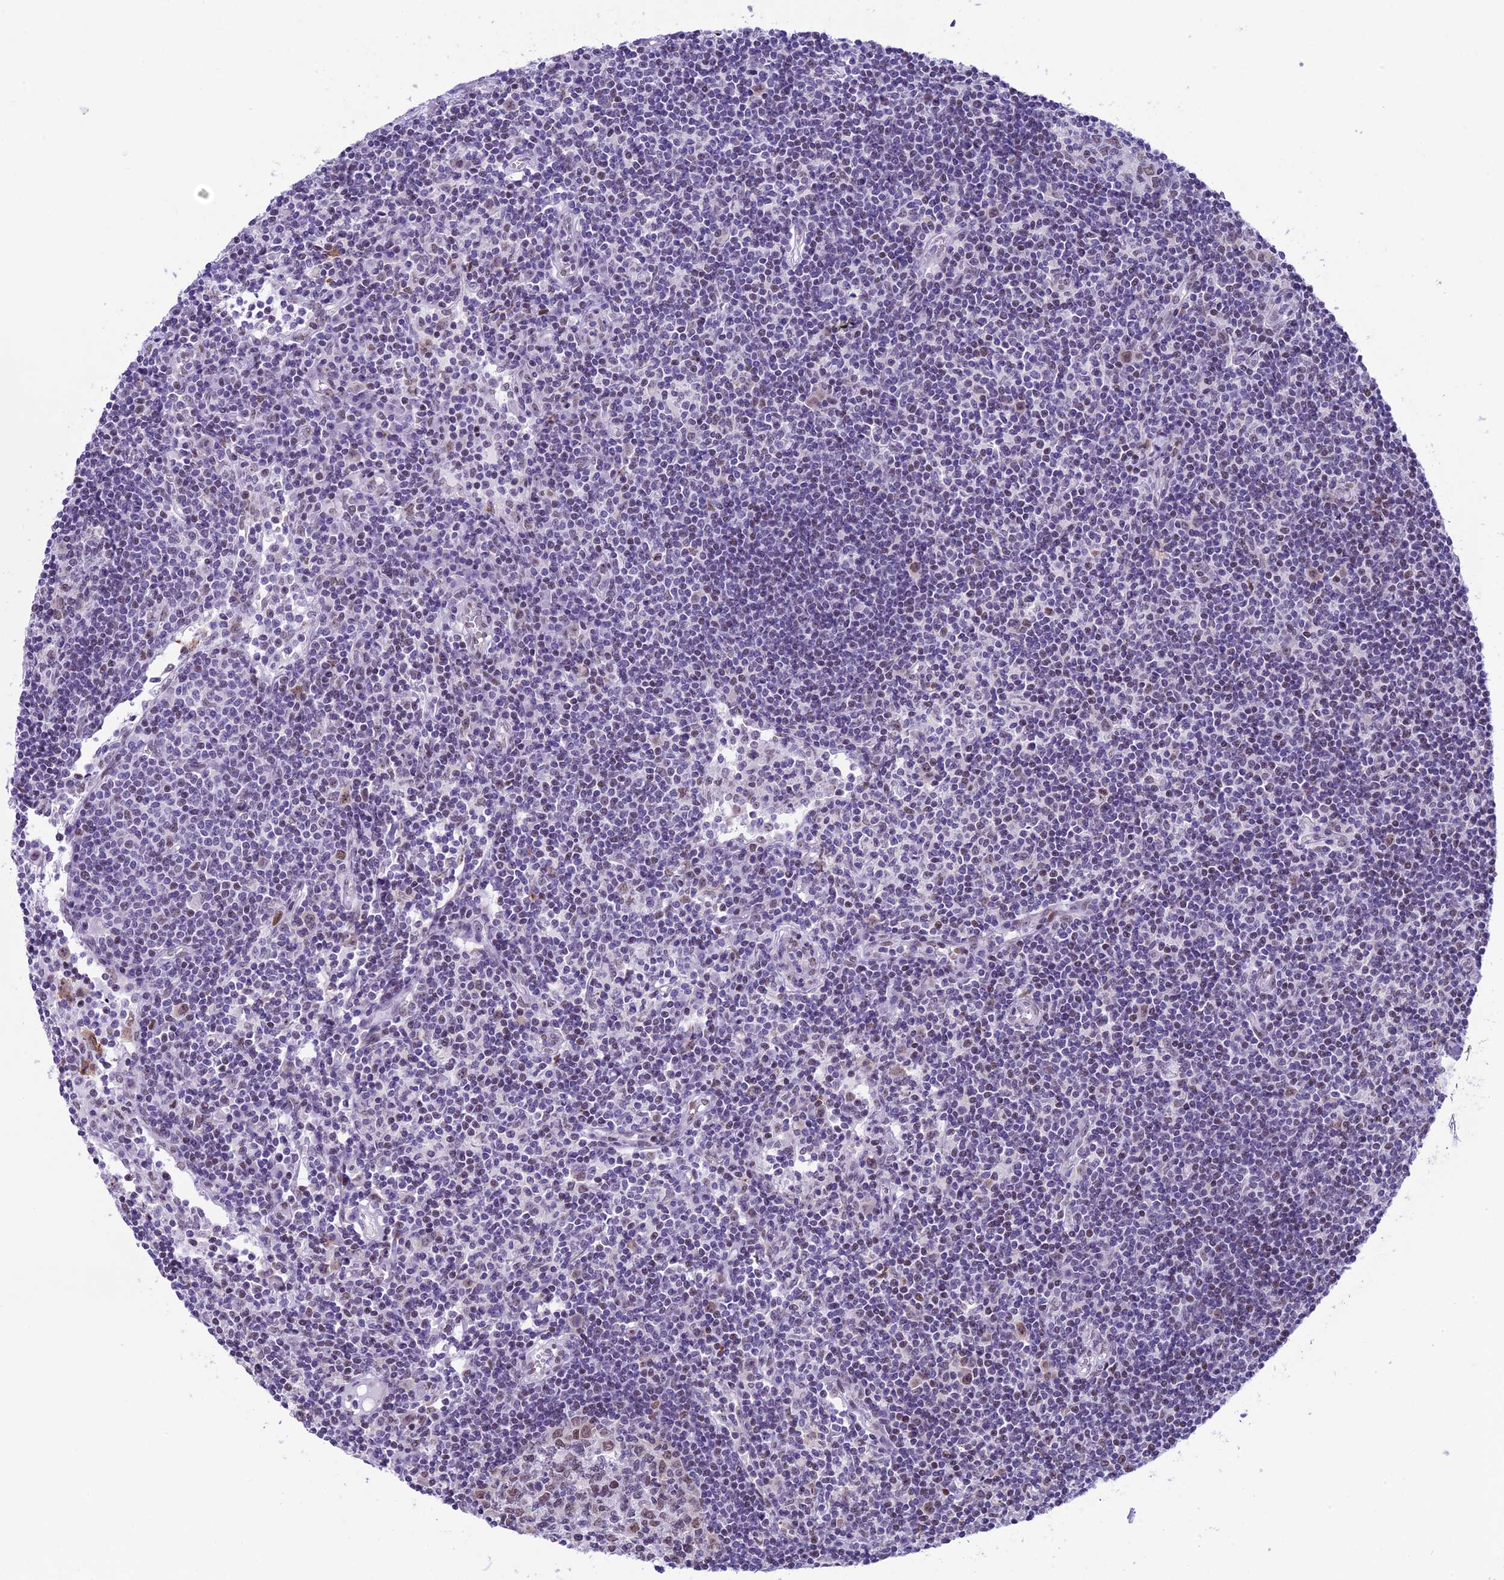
{"staining": {"intensity": "moderate", "quantity": "<25%", "location": "nuclear"}, "tissue": "lymph node", "cell_type": "Germinal center cells", "image_type": "normal", "snomed": [{"axis": "morphology", "description": "Normal tissue, NOS"}, {"axis": "topography", "description": "Lymph node"}], "caption": "High-power microscopy captured an immunohistochemistry micrograph of normal lymph node, revealing moderate nuclear expression in about <25% of germinal center cells. (Stains: DAB in brown, nuclei in blue, Microscopy: brightfield microscopy at high magnification).", "gene": "RPS6KB1", "patient": {"sex": "female", "age": 55}}